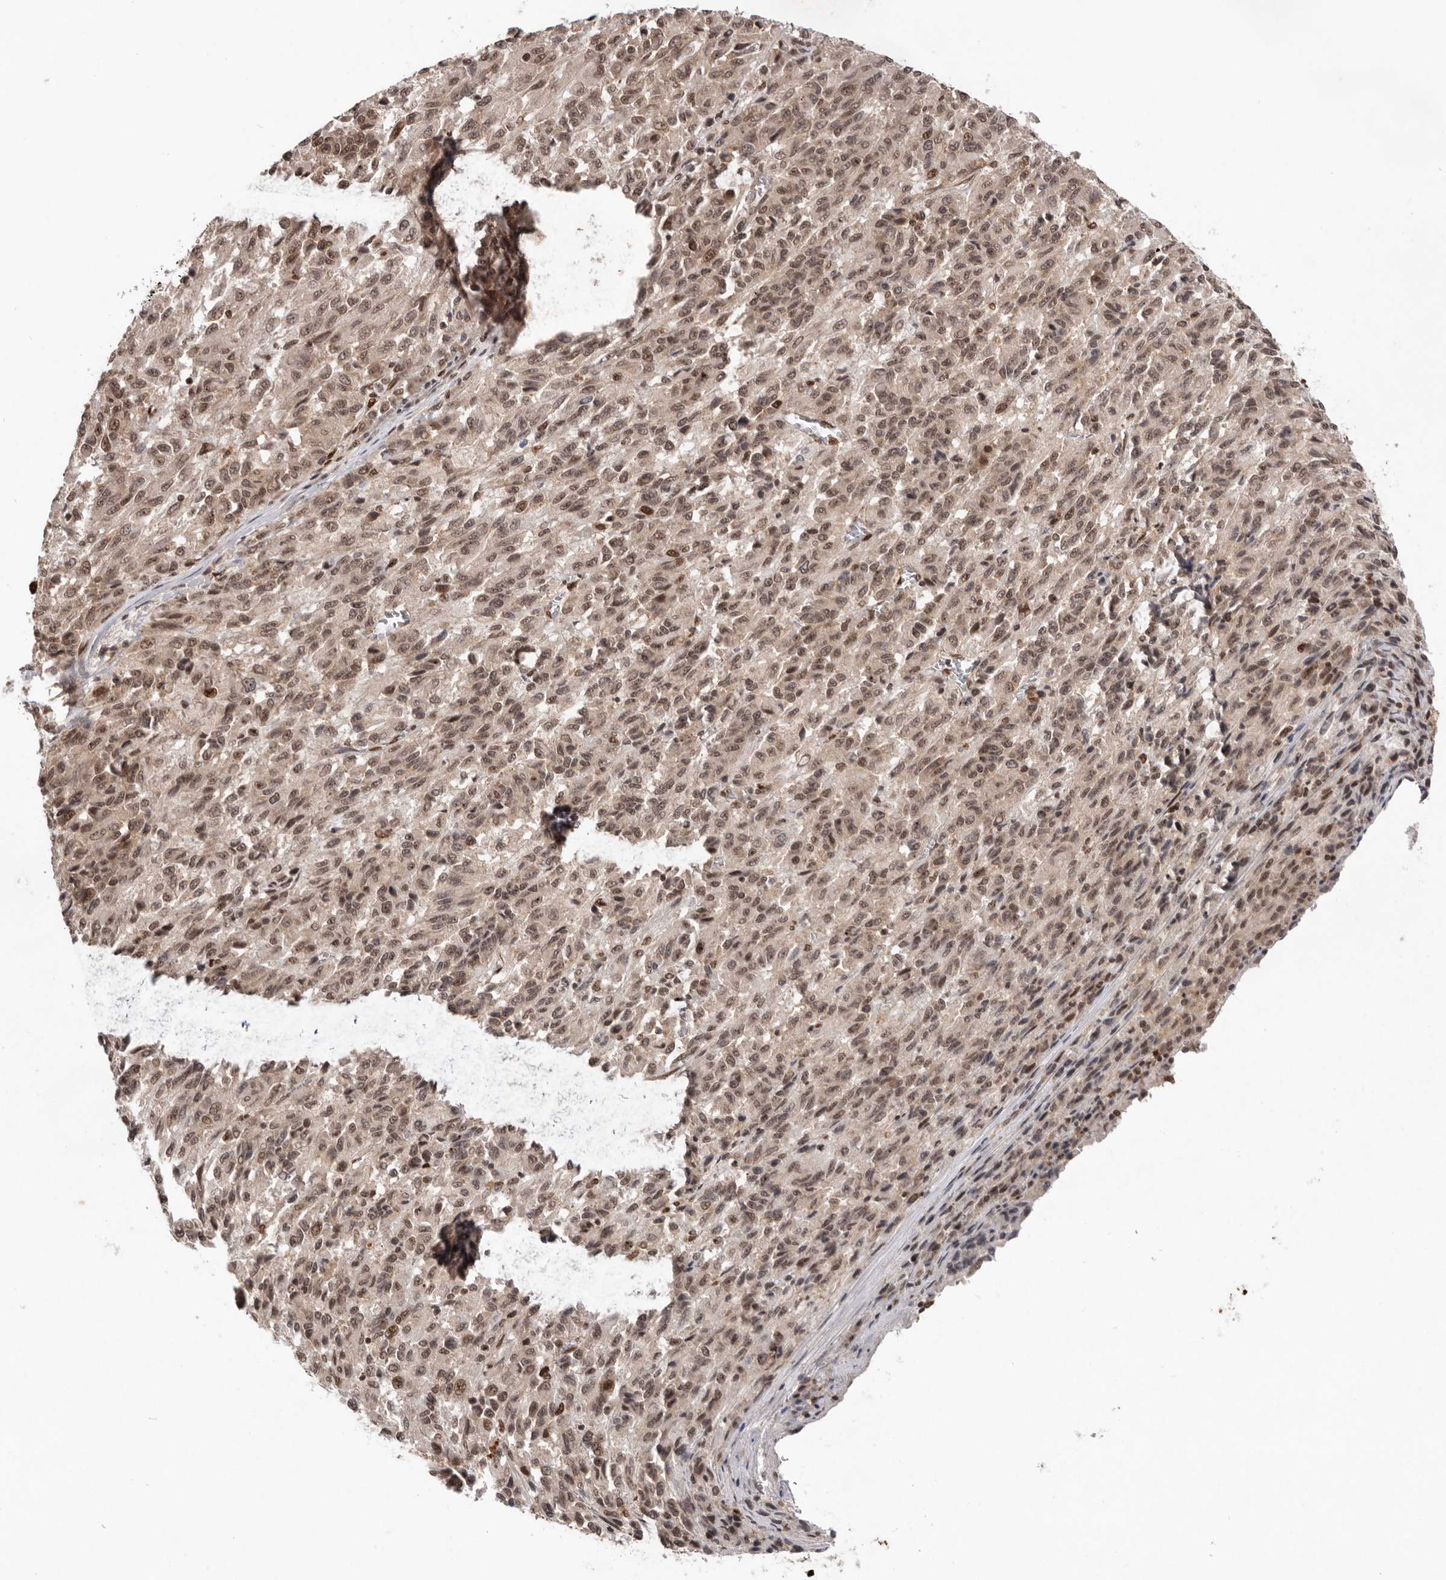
{"staining": {"intensity": "moderate", "quantity": ">75%", "location": "nuclear"}, "tissue": "melanoma", "cell_type": "Tumor cells", "image_type": "cancer", "snomed": [{"axis": "morphology", "description": "Malignant melanoma, Metastatic site"}, {"axis": "topography", "description": "Lung"}], "caption": "Moderate nuclear protein expression is seen in about >75% of tumor cells in melanoma.", "gene": "CHTOP", "patient": {"sex": "male", "age": 64}}